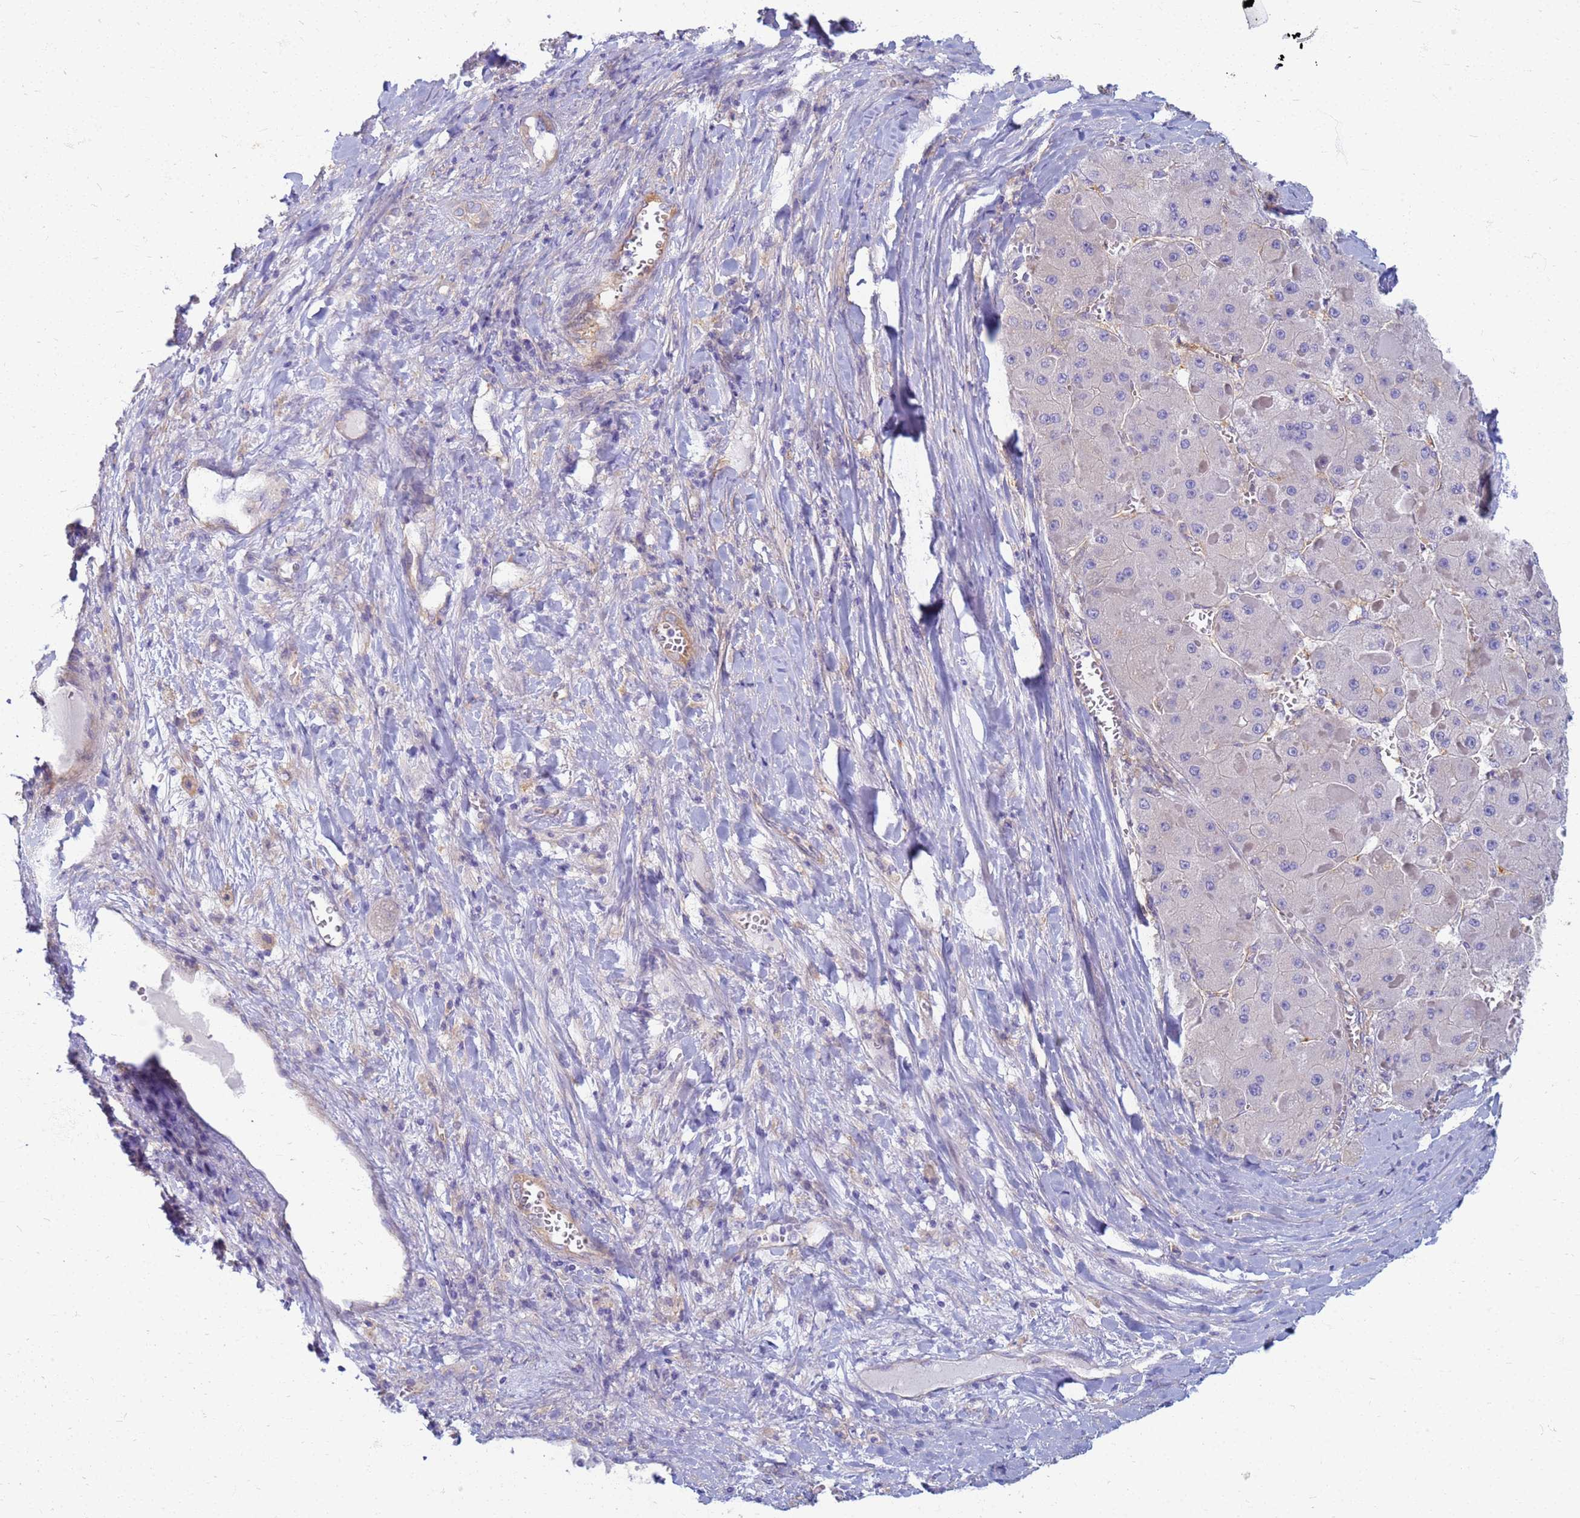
{"staining": {"intensity": "negative", "quantity": "none", "location": "none"}, "tissue": "liver cancer", "cell_type": "Tumor cells", "image_type": "cancer", "snomed": [{"axis": "morphology", "description": "Carcinoma, Hepatocellular, NOS"}, {"axis": "topography", "description": "Liver"}], "caption": "IHC image of human liver cancer (hepatocellular carcinoma) stained for a protein (brown), which displays no expression in tumor cells. (DAB immunohistochemistry (IHC), high magnification).", "gene": "EEA1", "patient": {"sex": "female", "age": 73}}